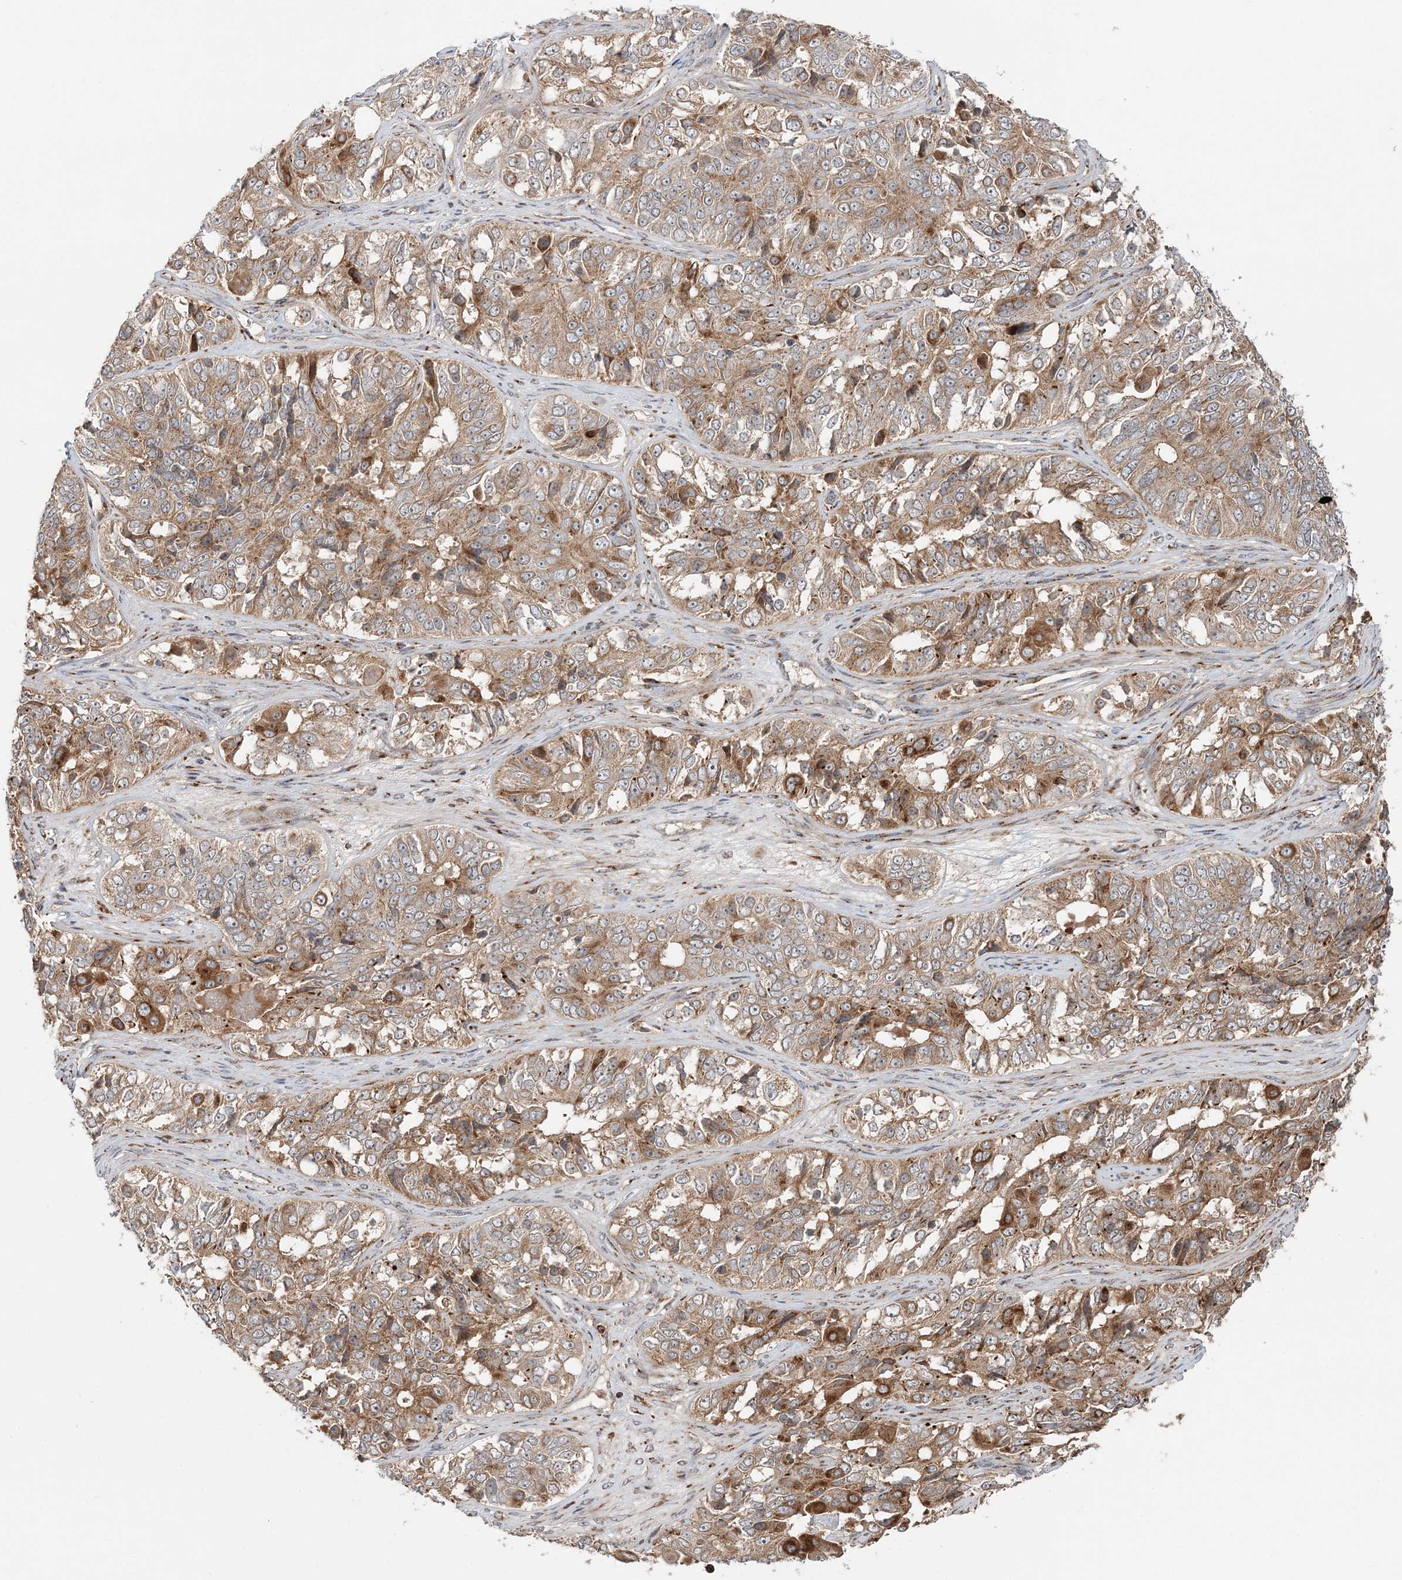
{"staining": {"intensity": "moderate", "quantity": ">75%", "location": "cytoplasmic/membranous"}, "tissue": "ovarian cancer", "cell_type": "Tumor cells", "image_type": "cancer", "snomed": [{"axis": "morphology", "description": "Carcinoma, endometroid"}, {"axis": "topography", "description": "Ovary"}], "caption": "High-magnification brightfield microscopy of ovarian cancer stained with DAB (3,3'-diaminobenzidine) (brown) and counterstained with hematoxylin (blue). tumor cells exhibit moderate cytoplasmic/membranous positivity is seen in about>75% of cells. The staining was performed using DAB (3,3'-diaminobenzidine) to visualize the protein expression in brown, while the nuclei were stained in blue with hematoxylin (Magnification: 20x).", "gene": "ABCC3", "patient": {"sex": "female", "age": 51}}